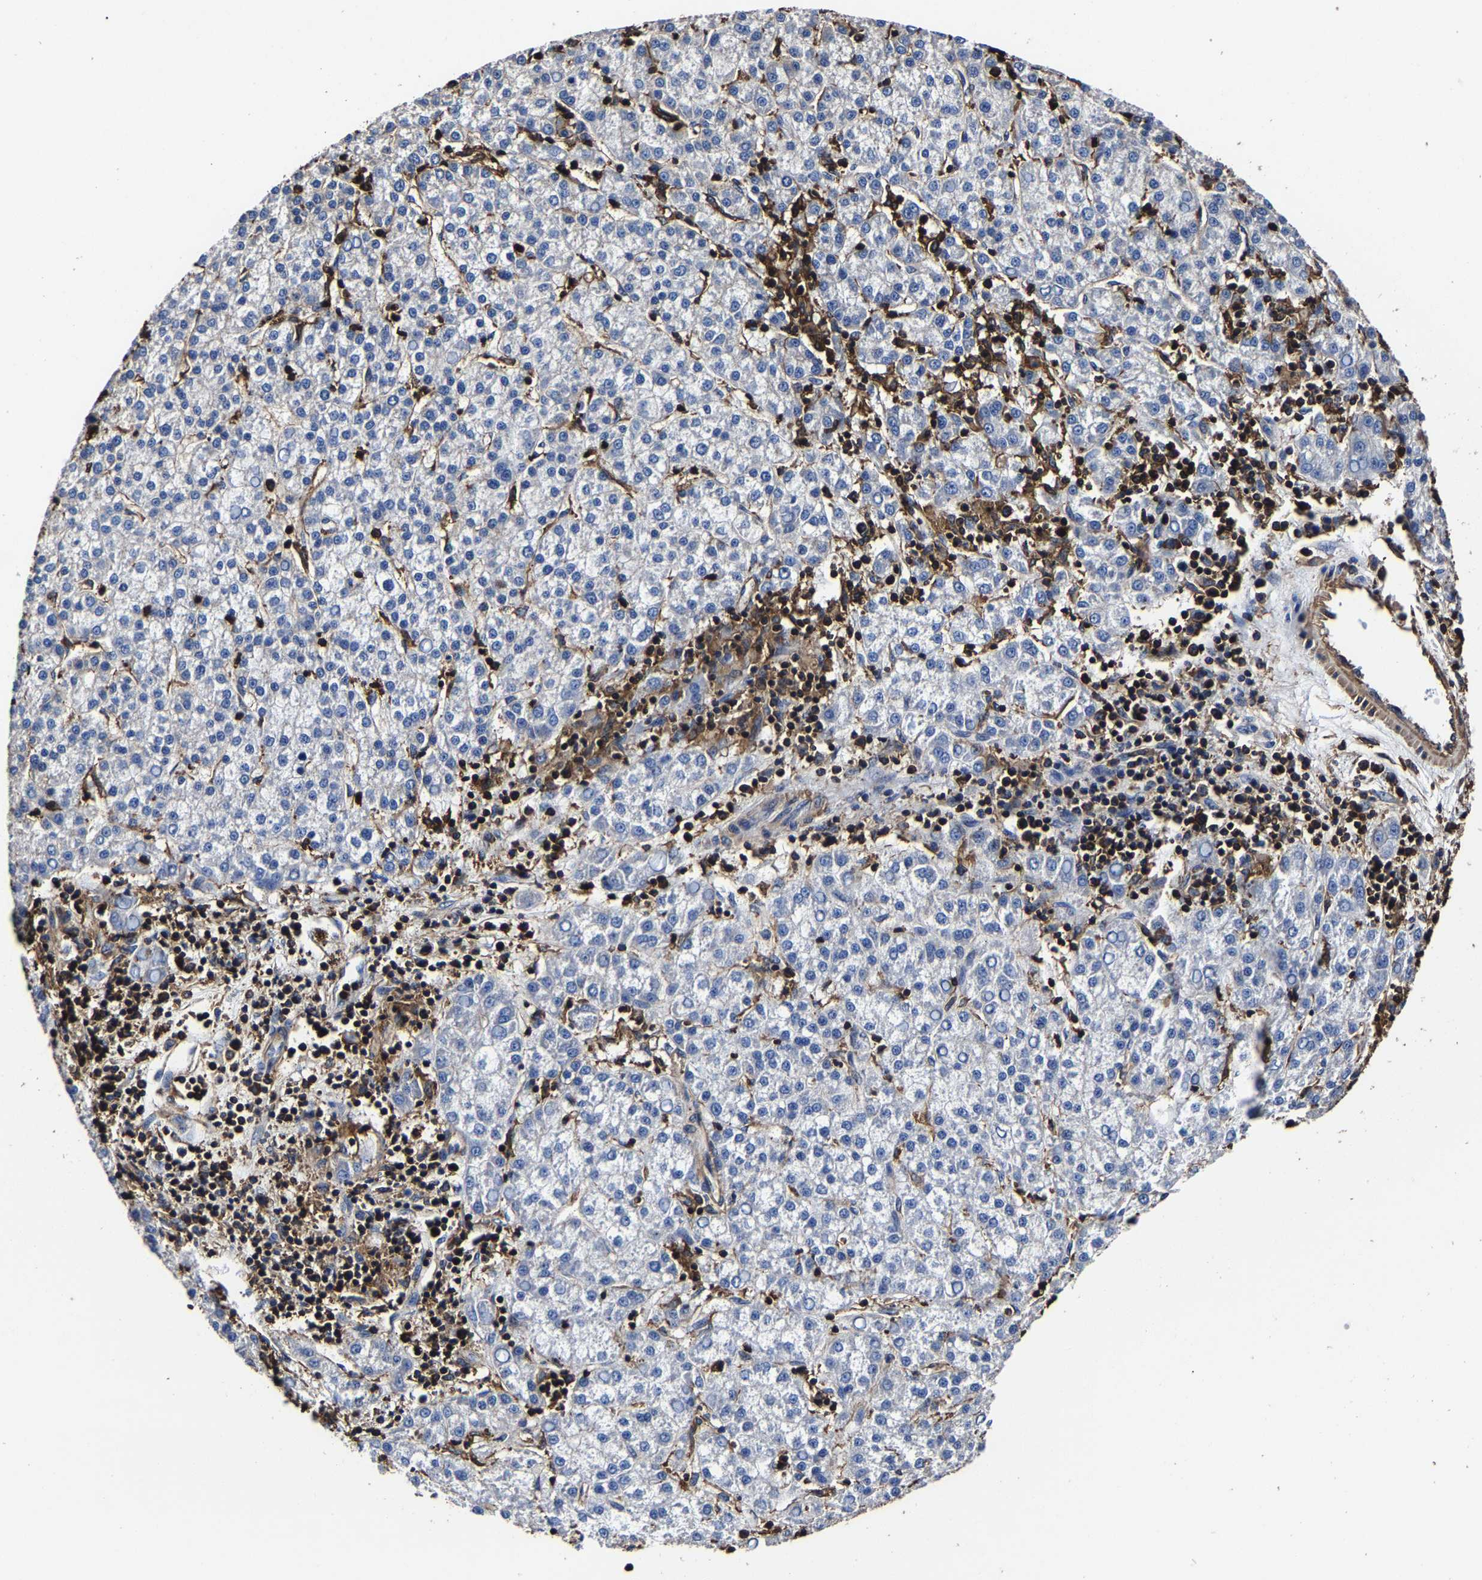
{"staining": {"intensity": "negative", "quantity": "none", "location": "none"}, "tissue": "liver cancer", "cell_type": "Tumor cells", "image_type": "cancer", "snomed": [{"axis": "morphology", "description": "Carcinoma, Hepatocellular, NOS"}, {"axis": "topography", "description": "Liver"}], "caption": "Tumor cells are negative for brown protein staining in liver cancer (hepatocellular carcinoma).", "gene": "SSH3", "patient": {"sex": "female", "age": 58}}